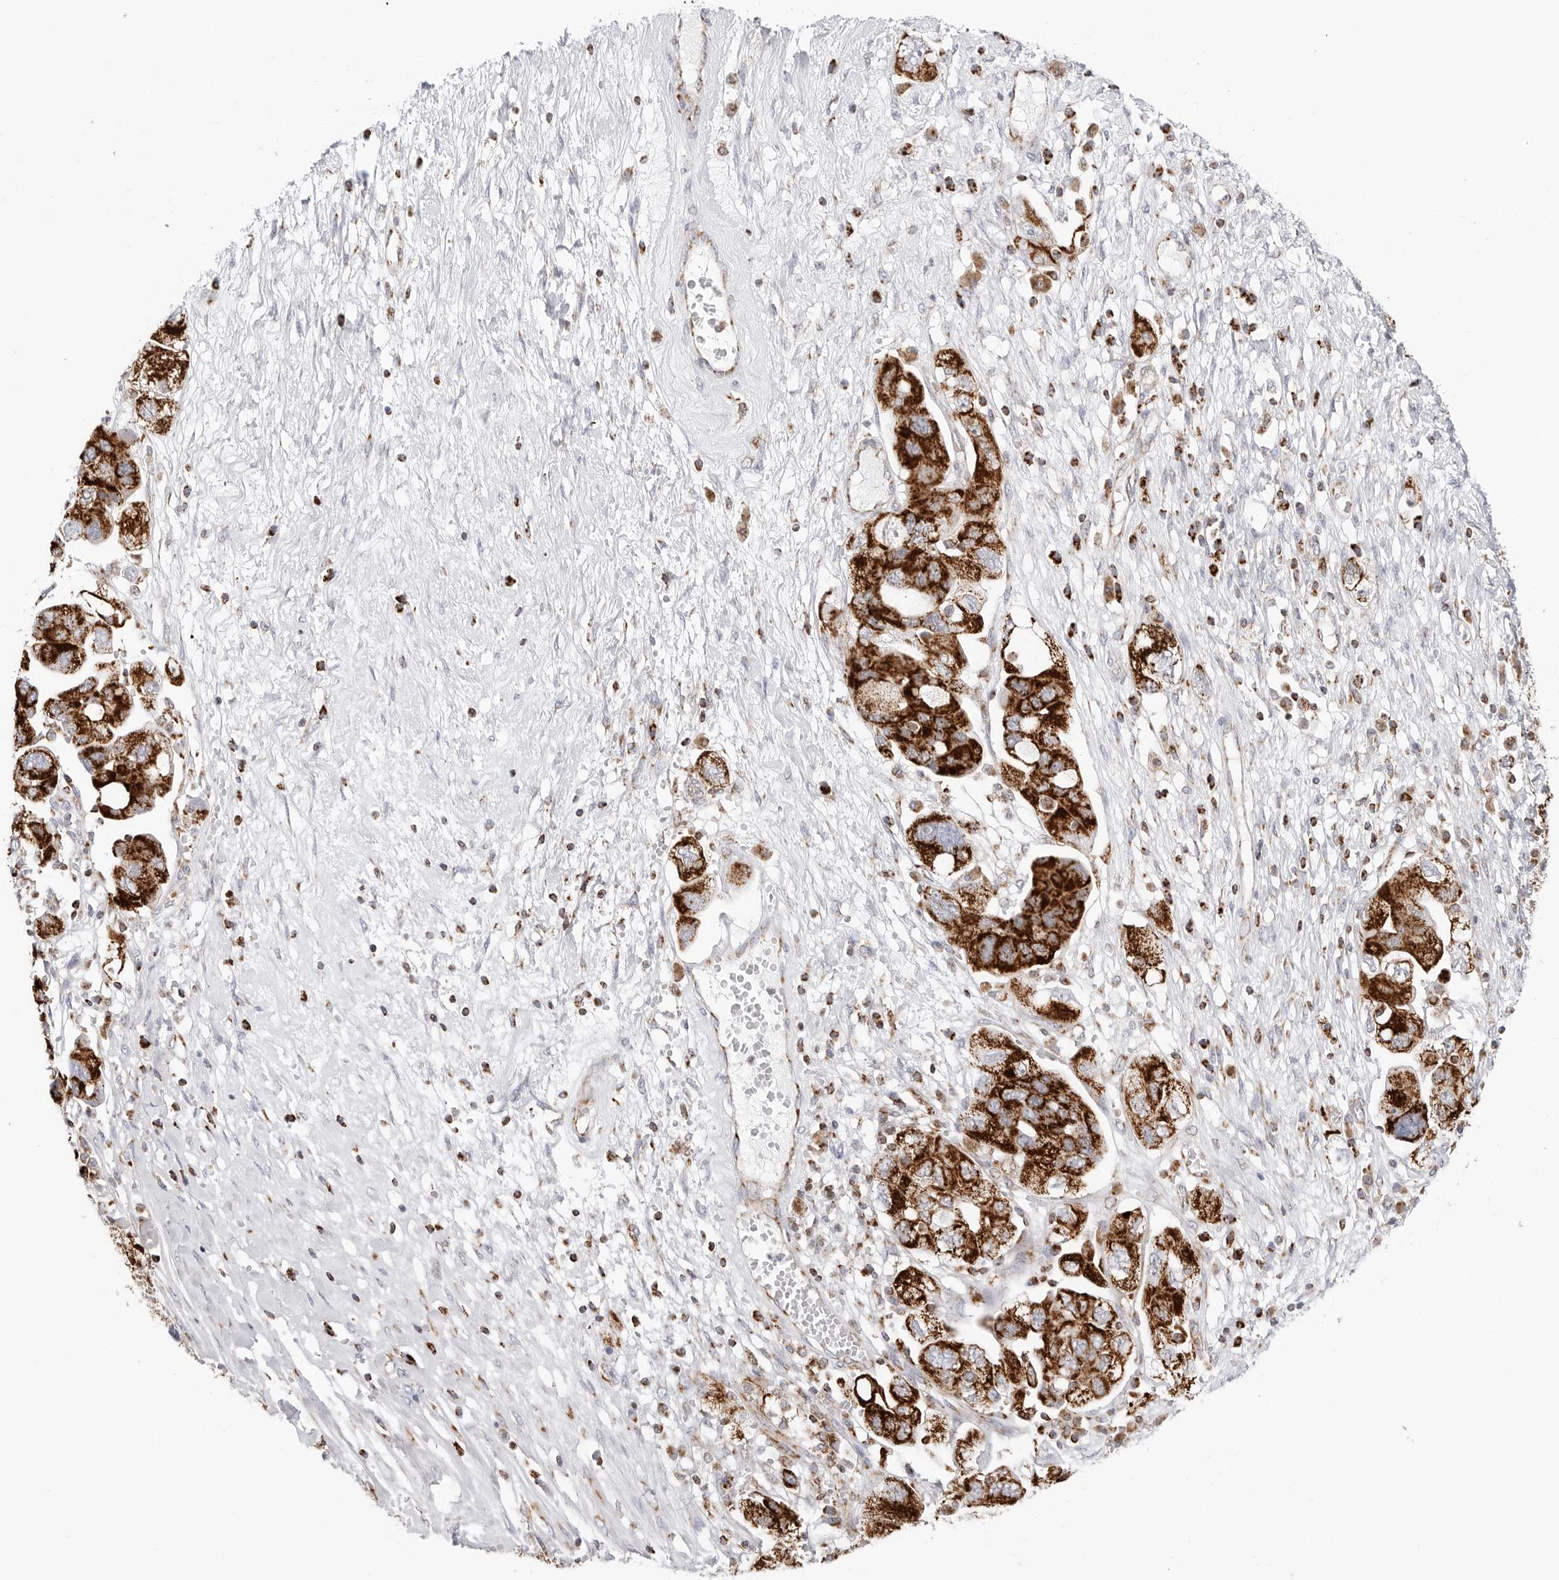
{"staining": {"intensity": "strong", "quantity": ">75%", "location": "cytoplasmic/membranous"}, "tissue": "ovarian cancer", "cell_type": "Tumor cells", "image_type": "cancer", "snomed": [{"axis": "morphology", "description": "Carcinoma, NOS"}, {"axis": "morphology", "description": "Cystadenocarcinoma, serous, NOS"}, {"axis": "topography", "description": "Ovary"}], "caption": "There is high levels of strong cytoplasmic/membranous staining in tumor cells of ovarian carcinoma, as demonstrated by immunohistochemical staining (brown color).", "gene": "ATP5IF1", "patient": {"sex": "female", "age": 69}}